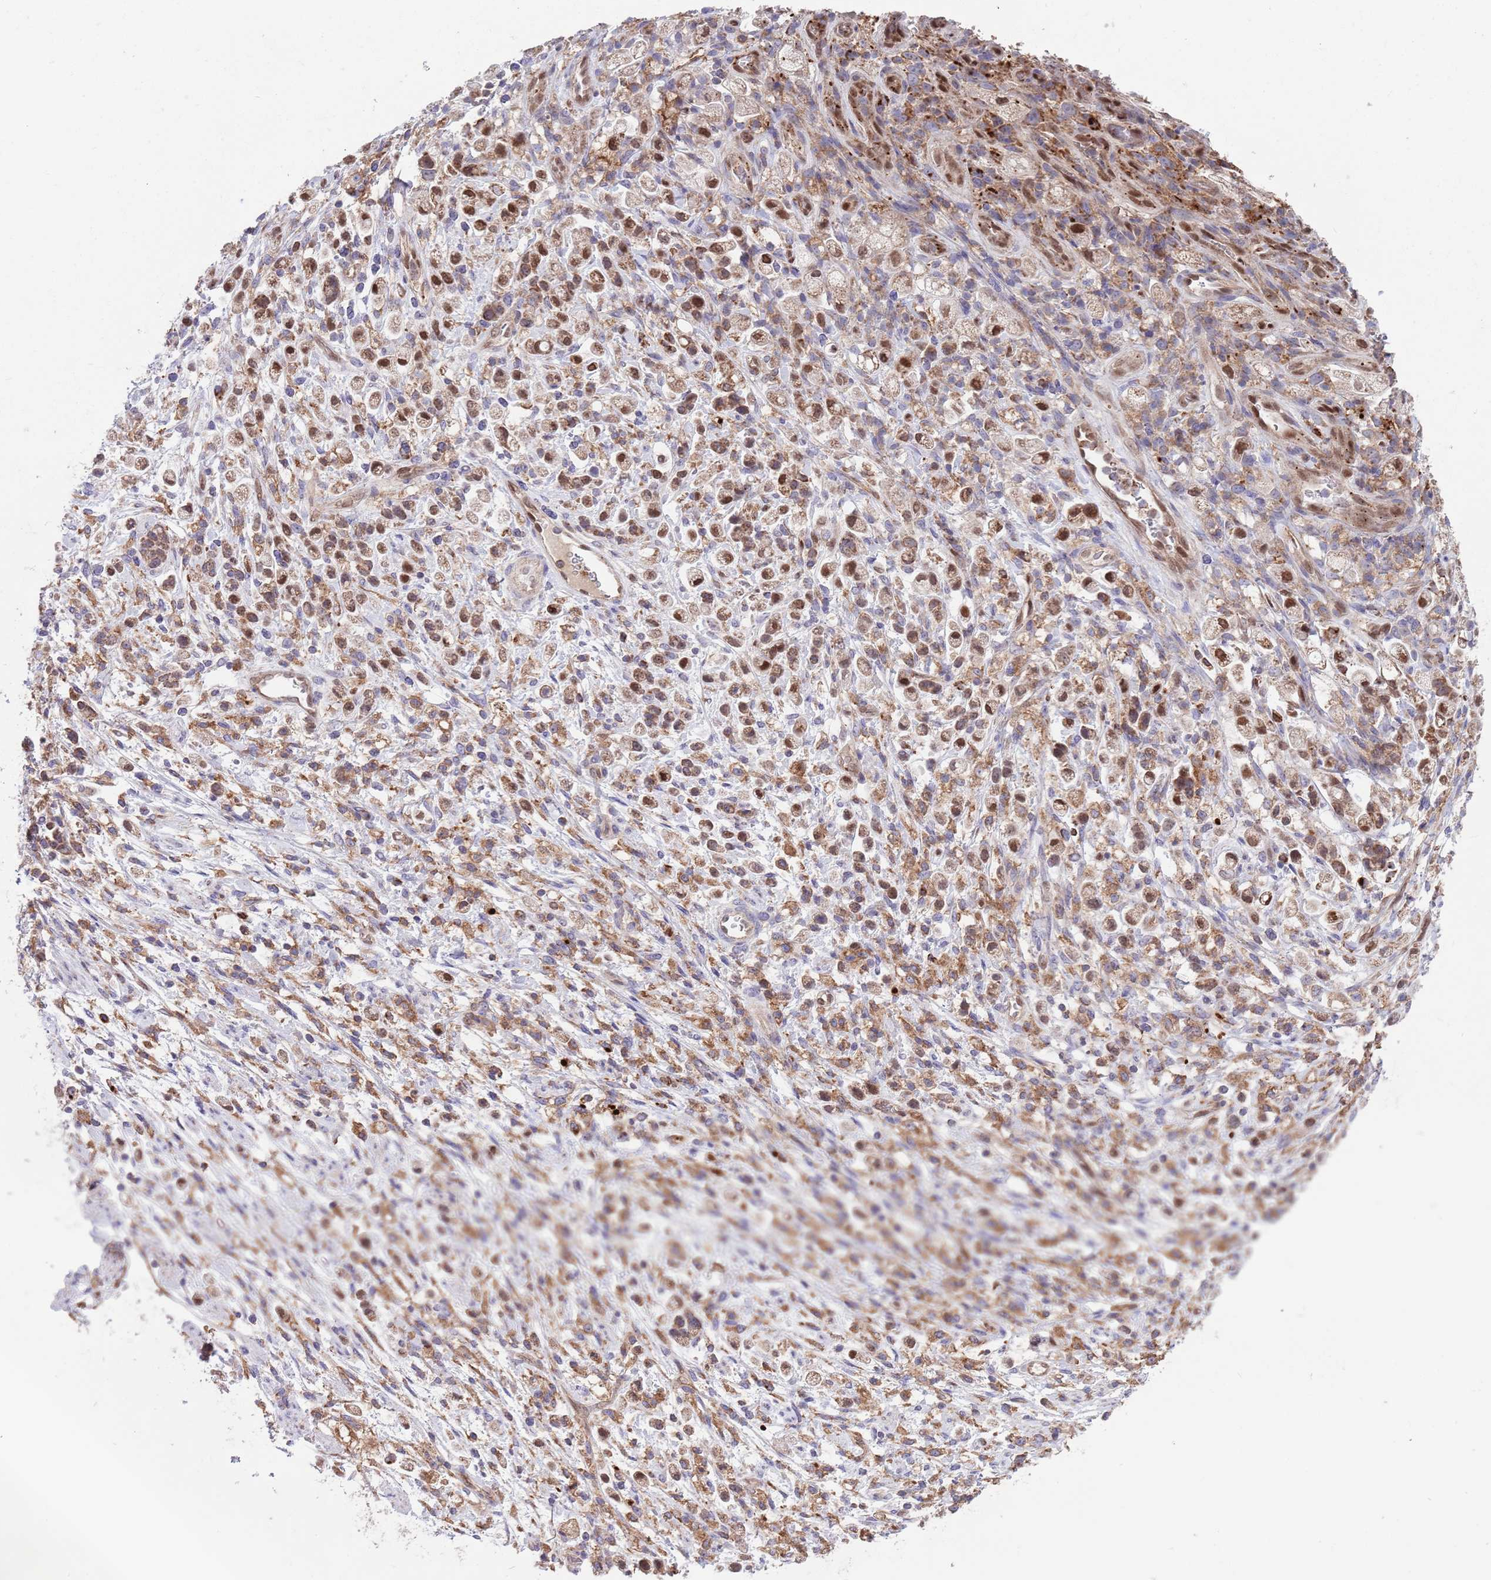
{"staining": {"intensity": "moderate", "quantity": ">75%", "location": "cytoplasmic/membranous,nuclear"}, "tissue": "stomach cancer", "cell_type": "Tumor cells", "image_type": "cancer", "snomed": [{"axis": "morphology", "description": "Adenocarcinoma, NOS"}, {"axis": "topography", "description": "Stomach"}], "caption": "A brown stain labels moderate cytoplasmic/membranous and nuclear positivity of a protein in stomach cancer (adenocarcinoma) tumor cells.", "gene": "DDT", "patient": {"sex": "female", "age": 60}}